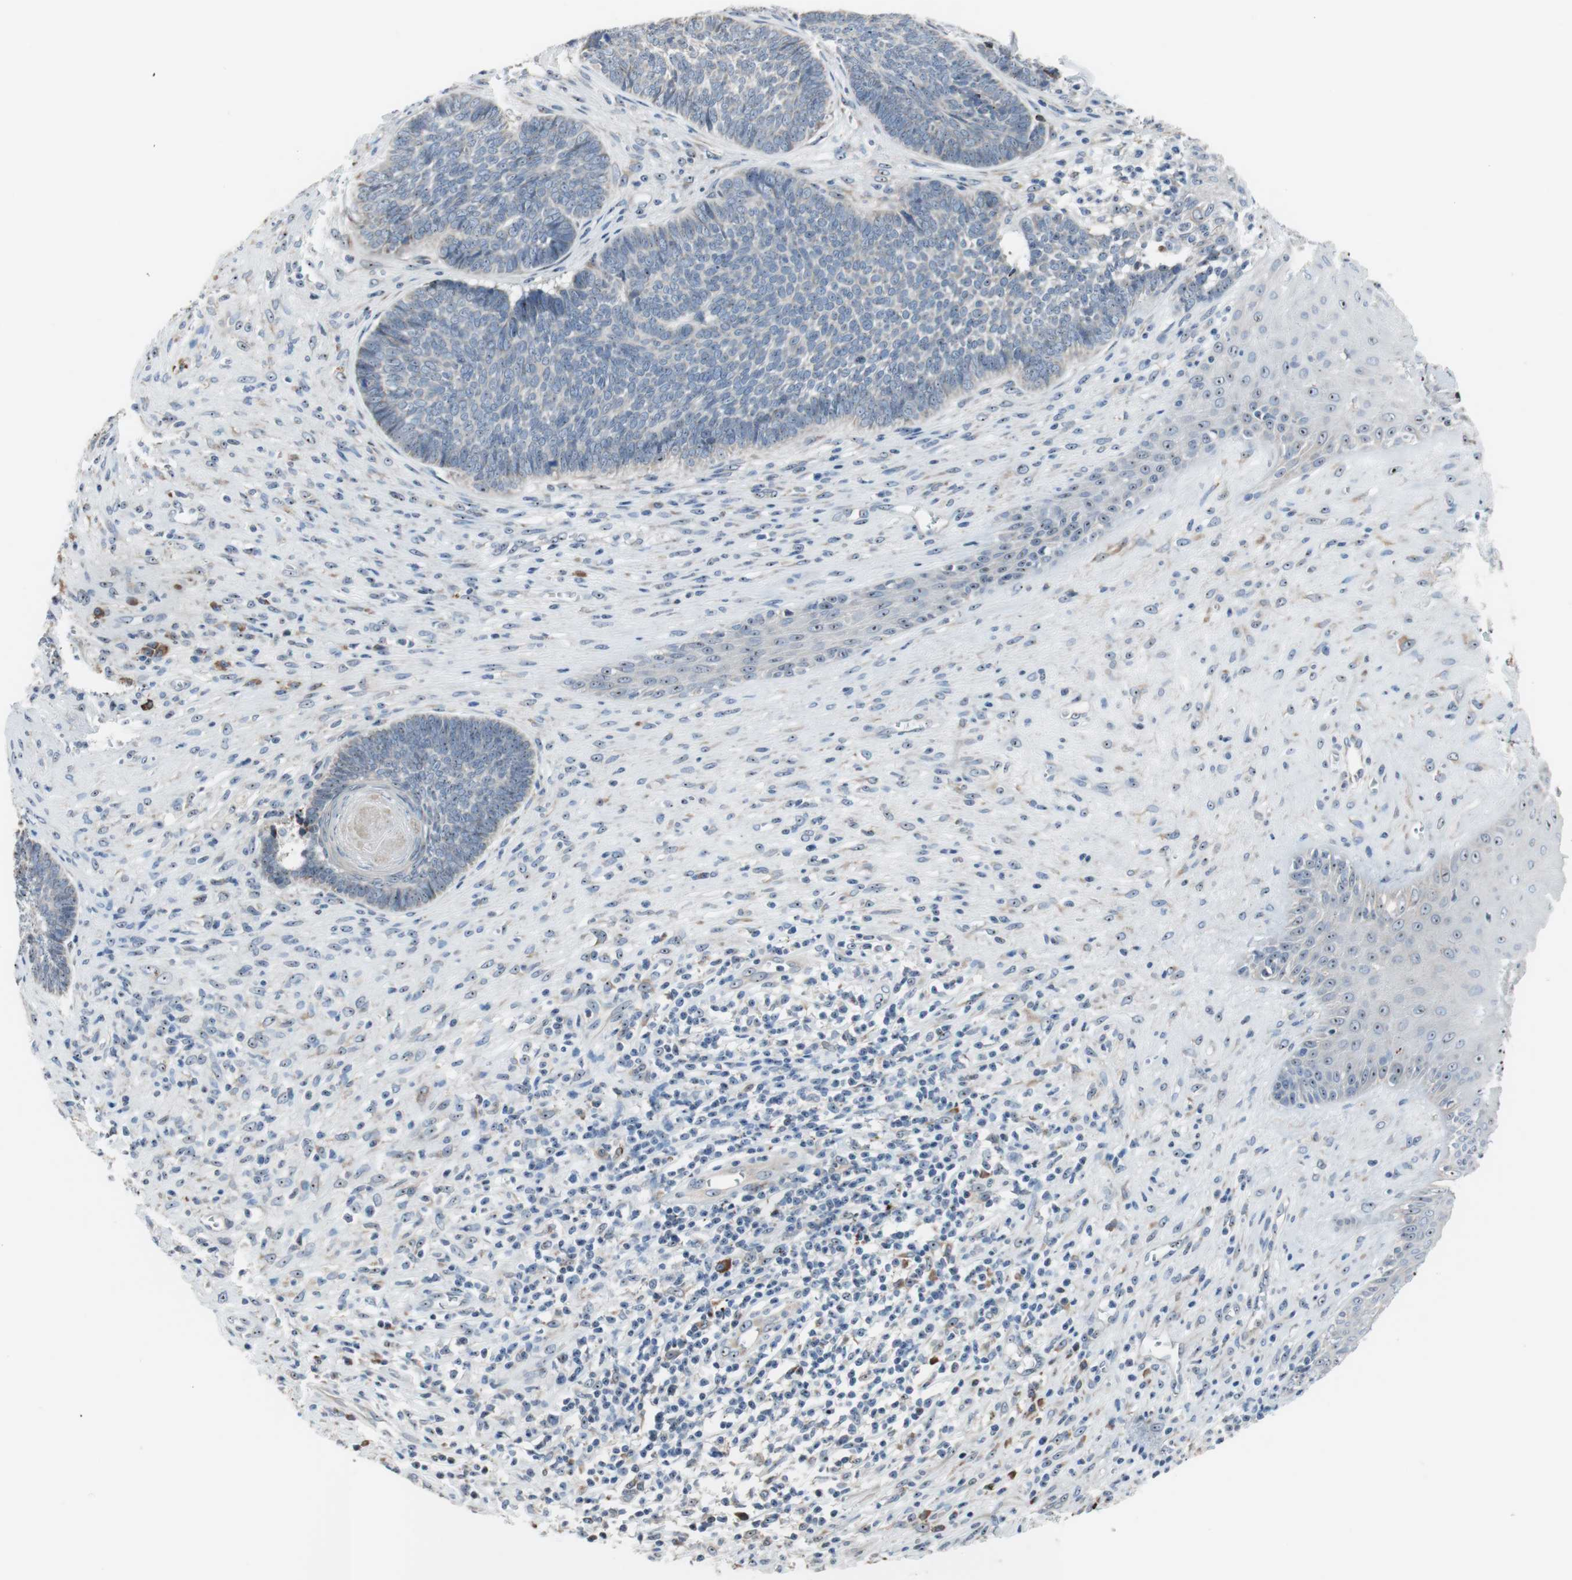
{"staining": {"intensity": "weak", "quantity": ">75%", "location": "cytoplasmic/membranous"}, "tissue": "skin cancer", "cell_type": "Tumor cells", "image_type": "cancer", "snomed": [{"axis": "morphology", "description": "Basal cell carcinoma"}, {"axis": "topography", "description": "Skin"}], "caption": "A histopathology image showing weak cytoplasmic/membranous positivity in approximately >75% of tumor cells in skin cancer, as visualized by brown immunohistochemical staining.", "gene": "TMED7", "patient": {"sex": "male", "age": 84}}